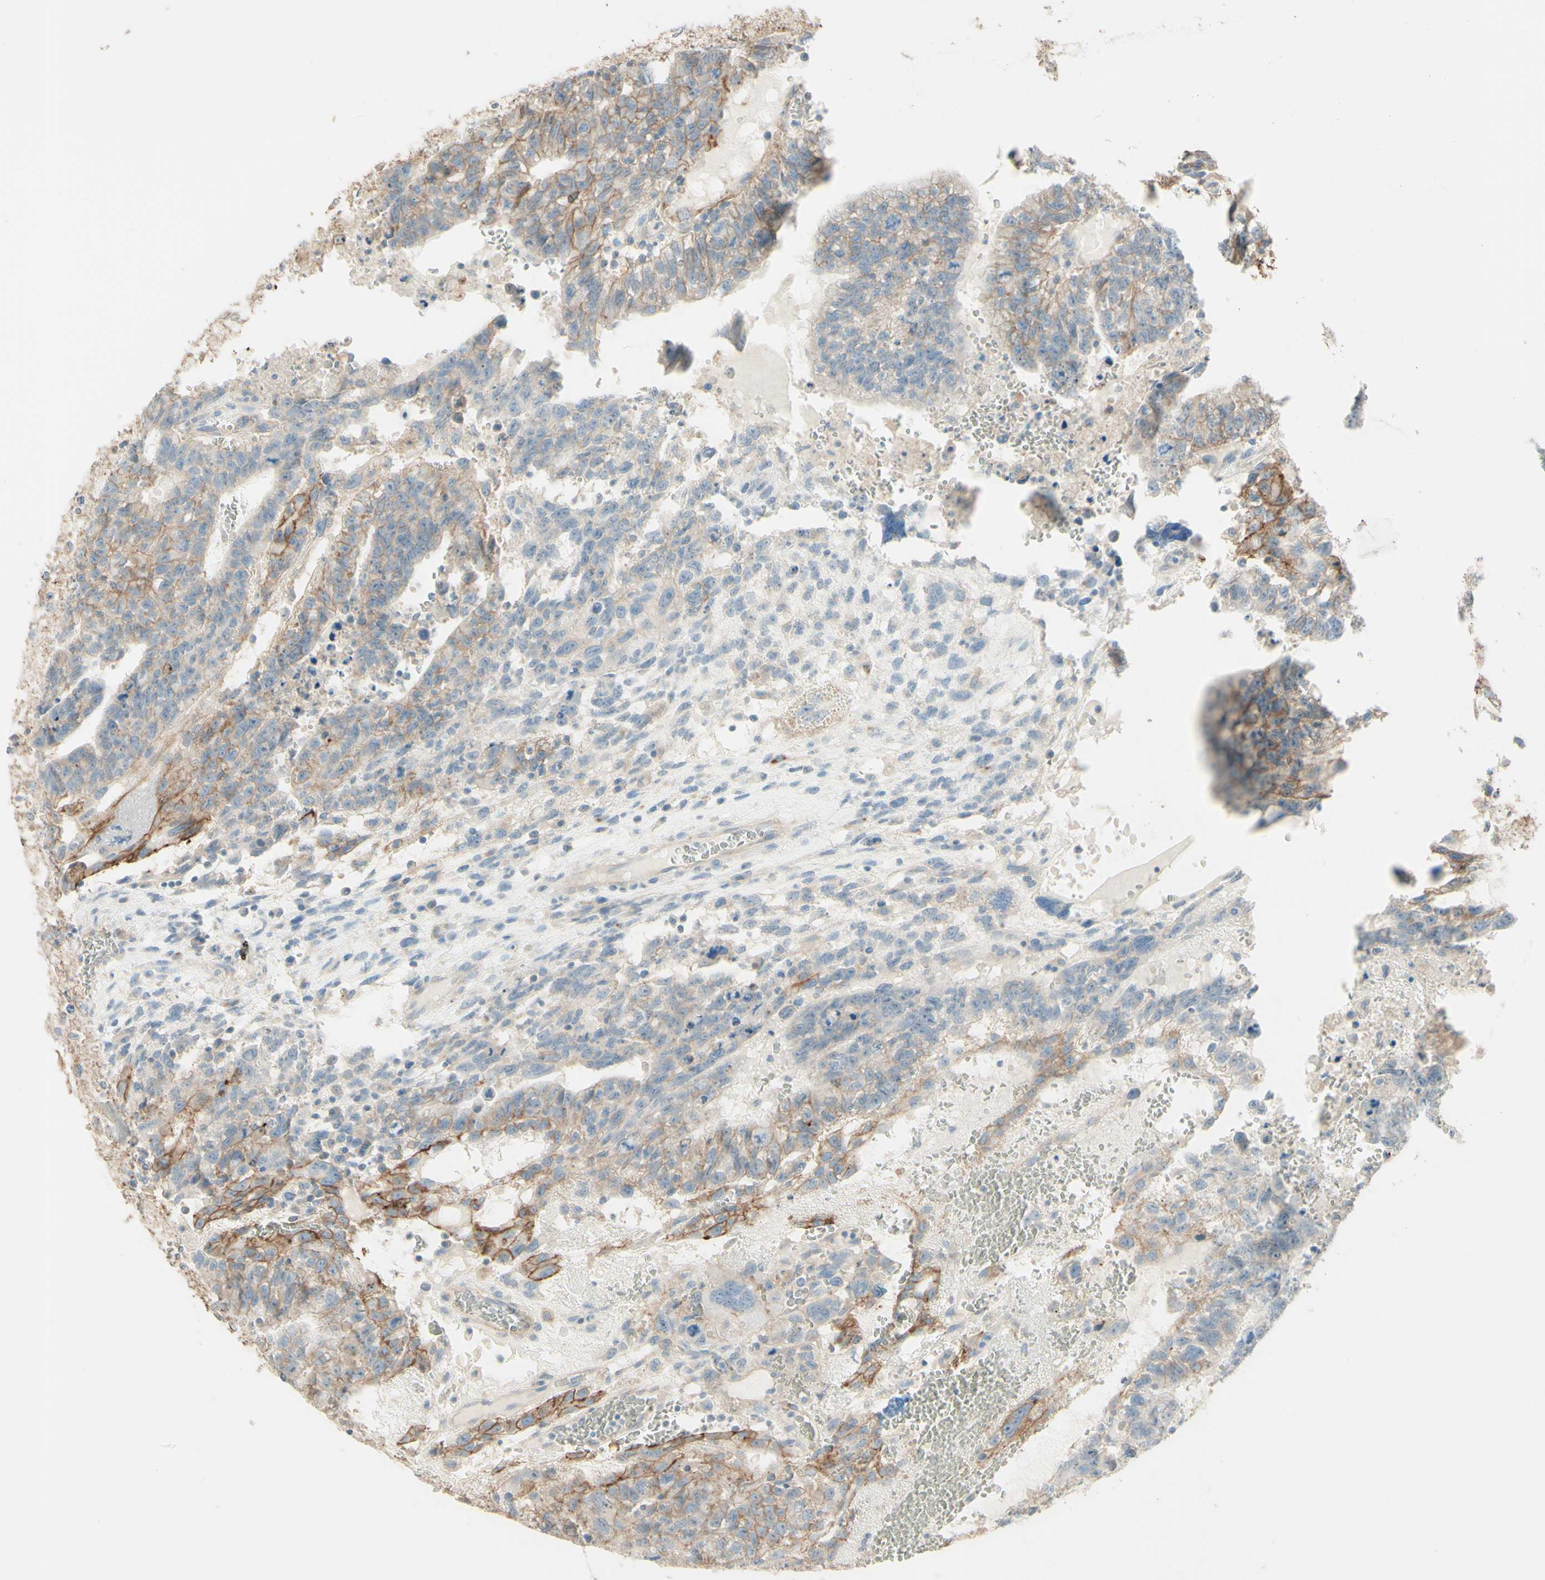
{"staining": {"intensity": "moderate", "quantity": "25%-75%", "location": "cytoplasmic/membranous"}, "tissue": "testis cancer", "cell_type": "Tumor cells", "image_type": "cancer", "snomed": [{"axis": "morphology", "description": "Seminoma, NOS"}, {"axis": "morphology", "description": "Carcinoma, Embryonal, NOS"}, {"axis": "topography", "description": "Testis"}], "caption": "A brown stain shows moderate cytoplasmic/membranous positivity of a protein in human embryonal carcinoma (testis) tumor cells. (DAB = brown stain, brightfield microscopy at high magnification).", "gene": "RNF149", "patient": {"sex": "male", "age": 52}}